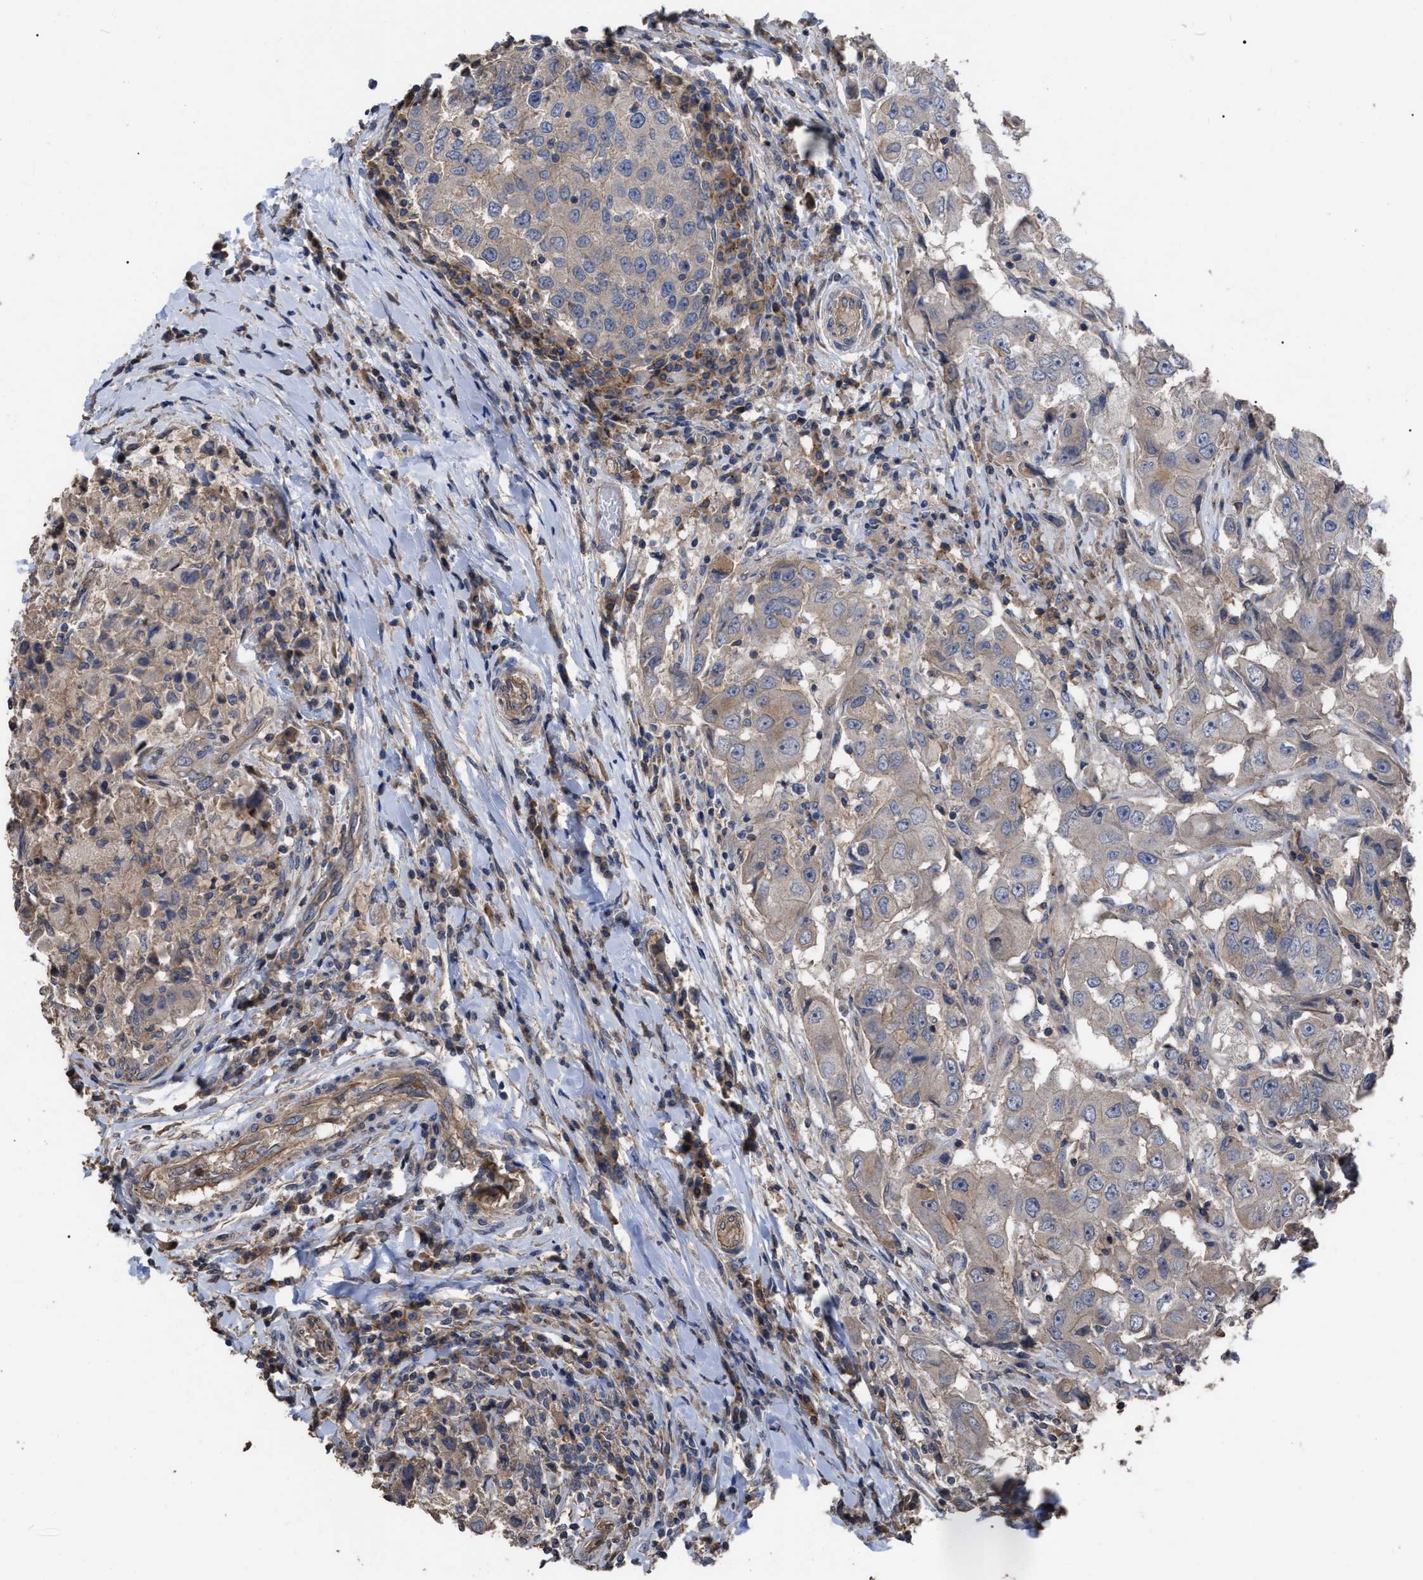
{"staining": {"intensity": "weak", "quantity": "25%-75%", "location": "cytoplasmic/membranous"}, "tissue": "breast cancer", "cell_type": "Tumor cells", "image_type": "cancer", "snomed": [{"axis": "morphology", "description": "Duct carcinoma"}, {"axis": "topography", "description": "Breast"}], "caption": "Tumor cells reveal weak cytoplasmic/membranous positivity in approximately 25%-75% of cells in infiltrating ductal carcinoma (breast).", "gene": "BTN2A1", "patient": {"sex": "female", "age": 27}}